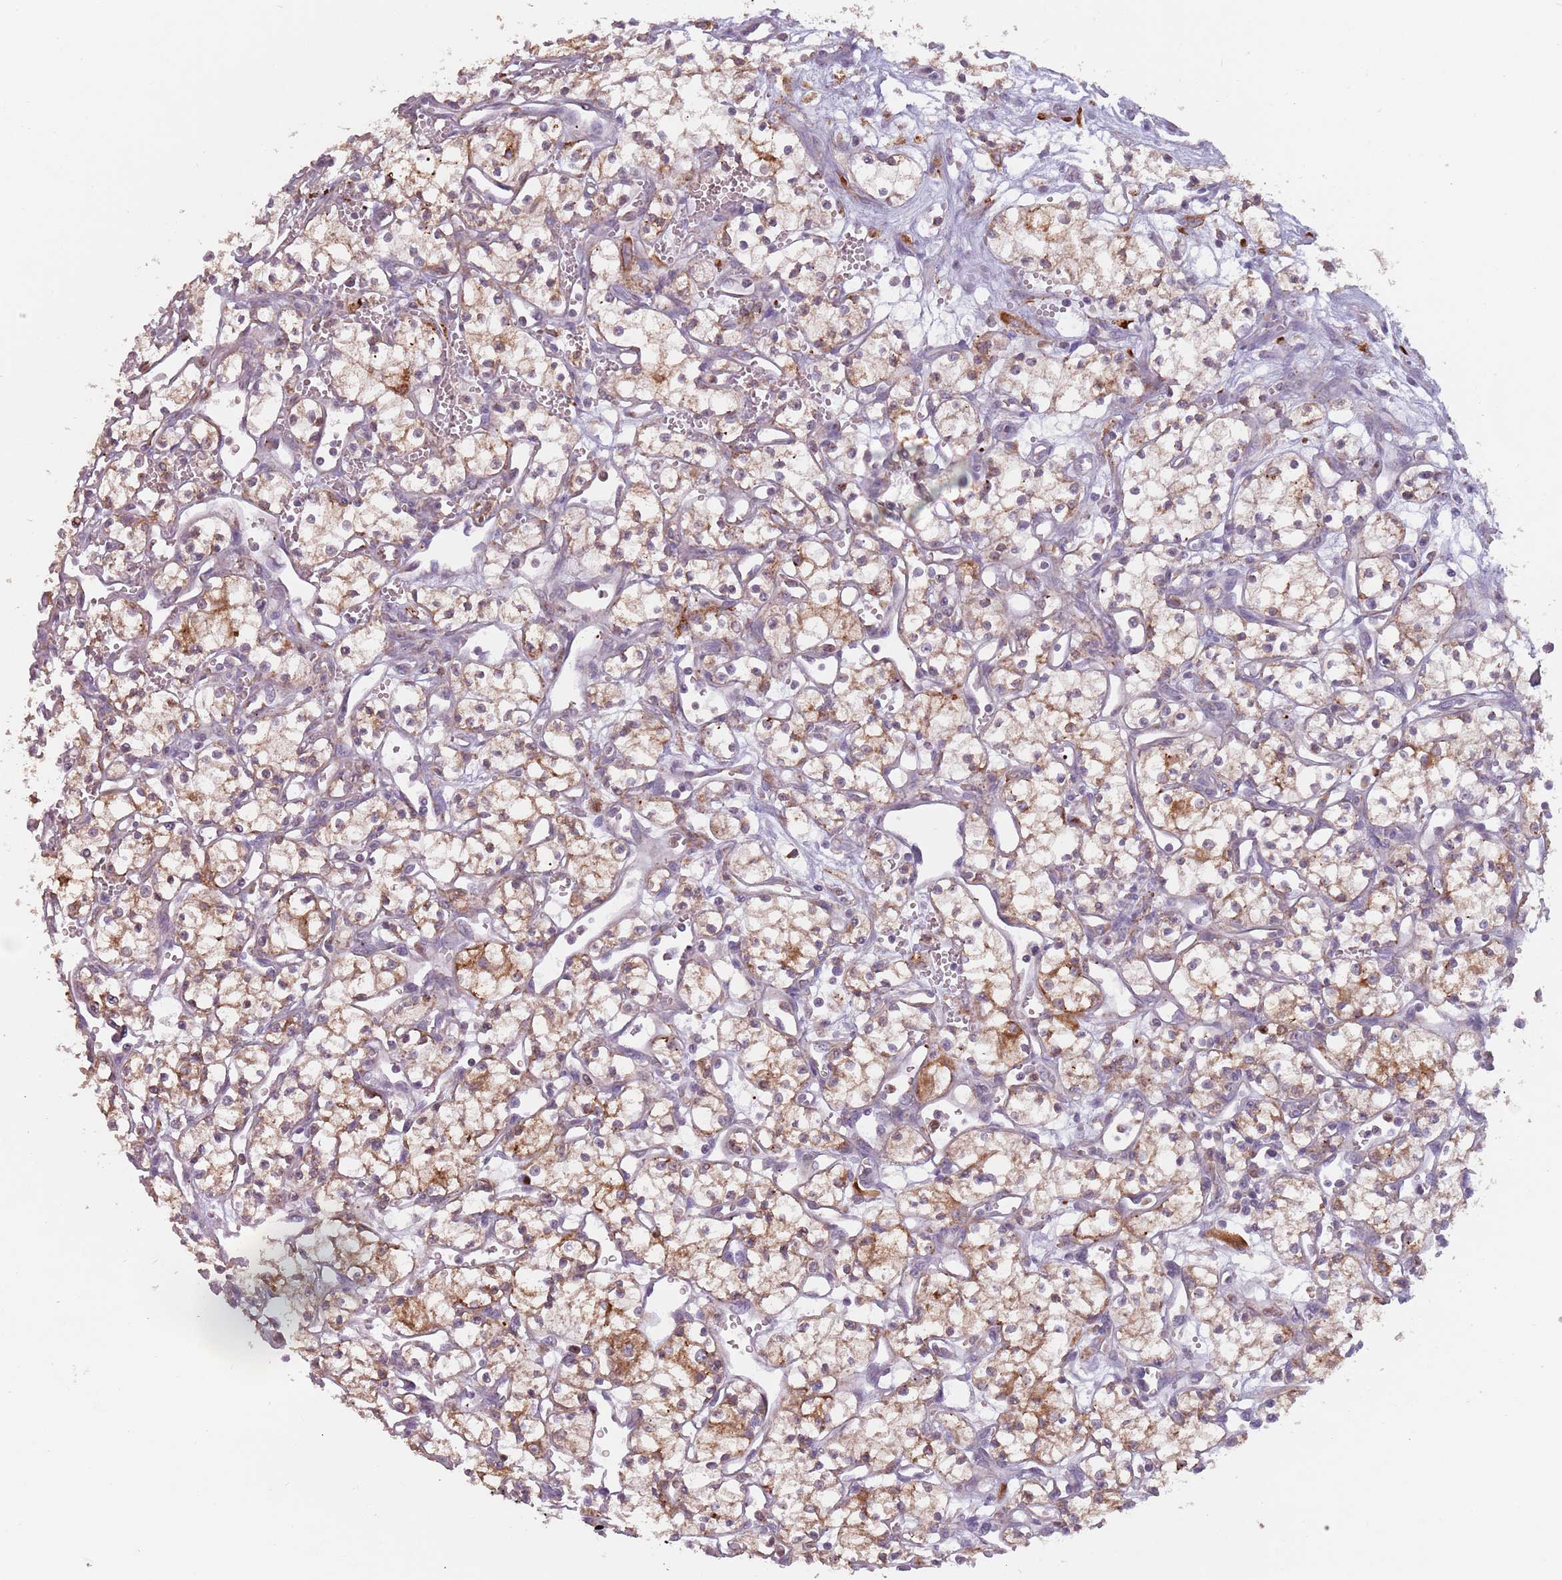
{"staining": {"intensity": "moderate", "quantity": "25%-75%", "location": "cytoplasmic/membranous"}, "tissue": "renal cancer", "cell_type": "Tumor cells", "image_type": "cancer", "snomed": [{"axis": "morphology", "description": "Adenocarcinoma, NOS"}, {"axis": "topography", "description": "Kidney"}], "caption": "Tumor cells show medium levels of moderate cytoplasmic/membranous staining in approximately 25%-75% of cells in renal adenocarcinoma. Using DAB (3,3'-diaminobenzidine) (brown) and hematoxylin (blue) stains, captured at high magnification using brightfield microscopy.", "gene": "RPS9", "patient": {"sex": "male", "age": 59}}